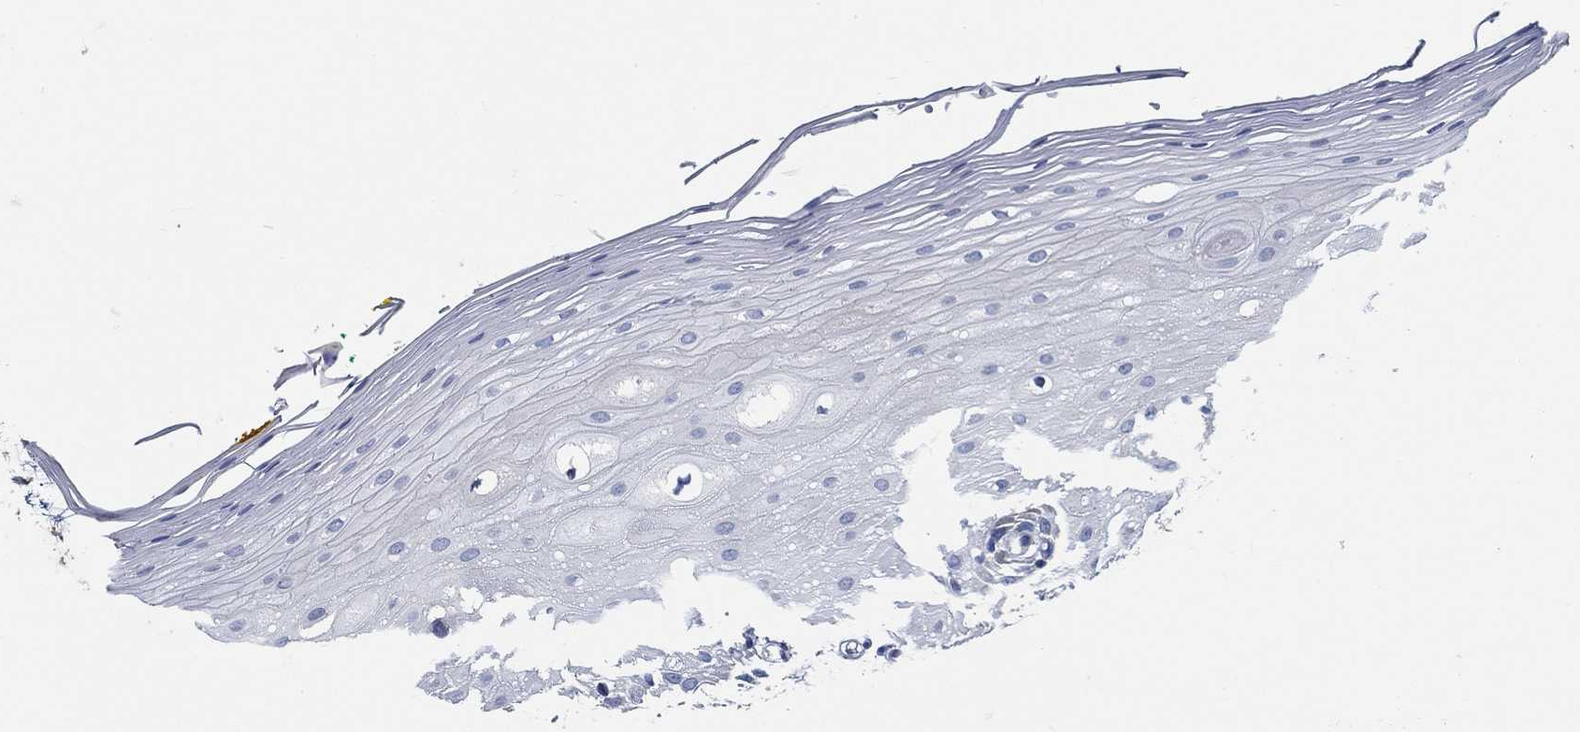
{"staining": {"intensity": "negative", "quantity": "none", "location": "none"}, "tissue": "oral mucosa", "cell_type": "Squamous epithelial cells", "image_type": "normal", "snomed": [{"axis": "morphology", "description": "Normal tissue, NOS"}, {"axis": "morphology", "description": "Squamous cell carcinoma, NOS"}, {"axis": "topography", "description": "Oral tissue"}, {"axis": "topography", "description": "Head-Neck"}], "caption": "The image demonstrates no significant positivity in squamous epithelial cells of oral mucosa.", "gene": "HECW2", "patient": {"sex": "female", "age": 75}}